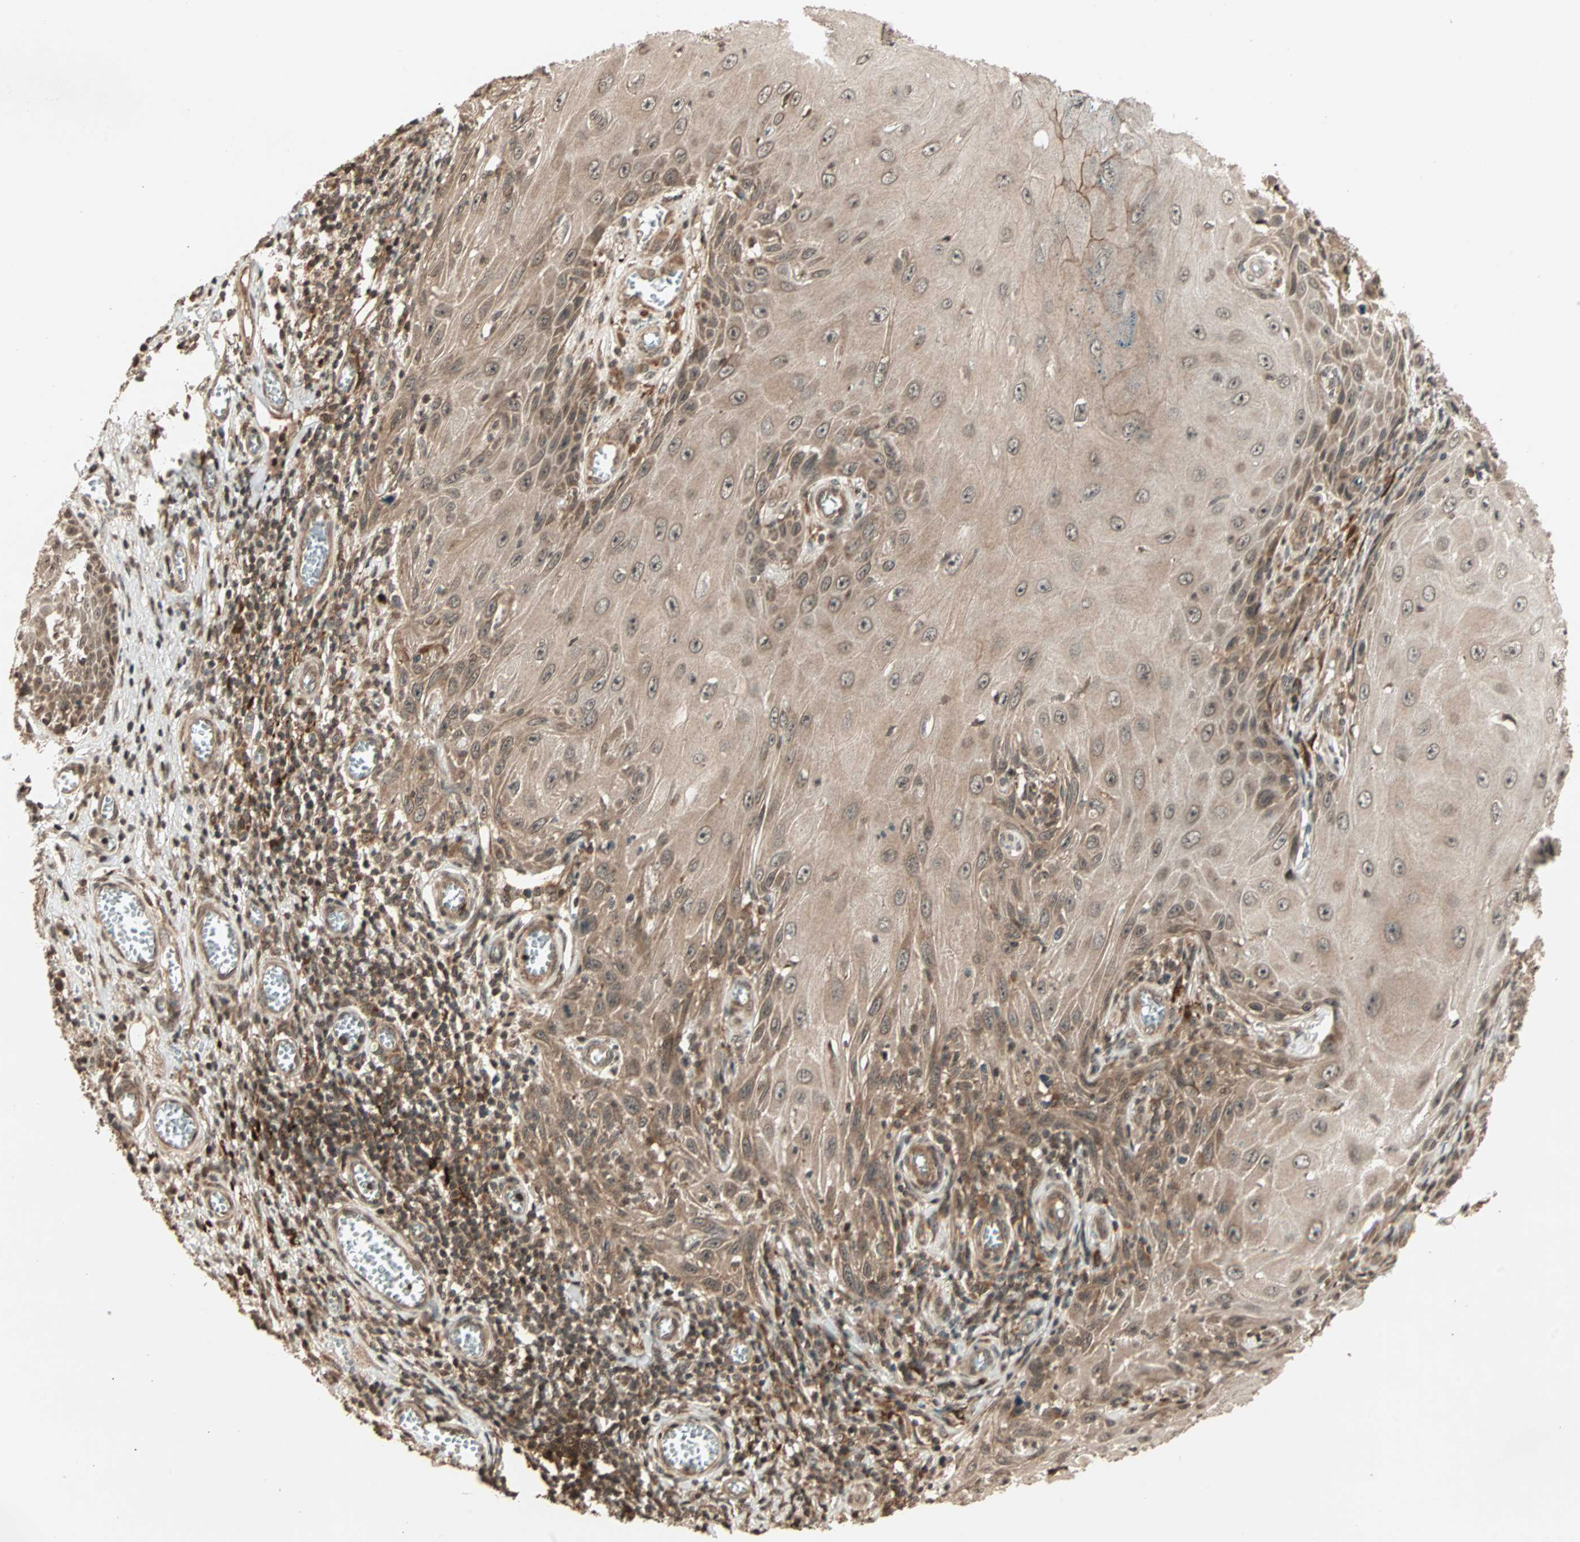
{"staining": {"intensity": "moderate", "quantity": ">75%", "location": "cytoplasmic/membranous"}, "tissue": "skin cancer", "cell_type": "Tumor cells", "image_type": "cancer", "snomed": [{"axis": "morphology", "description": "Squamous cell carcinoma, NOS"}, {"axis": "topography", "description": "Skin"}], "caption": "Moderate cytoplasmic/membranous staining is present in approximately >75% of tumor cells in skin cancer (squamous cell carcinoma).", "gene": "RFFL", "patient": {"sex": "female", "age": 73}}